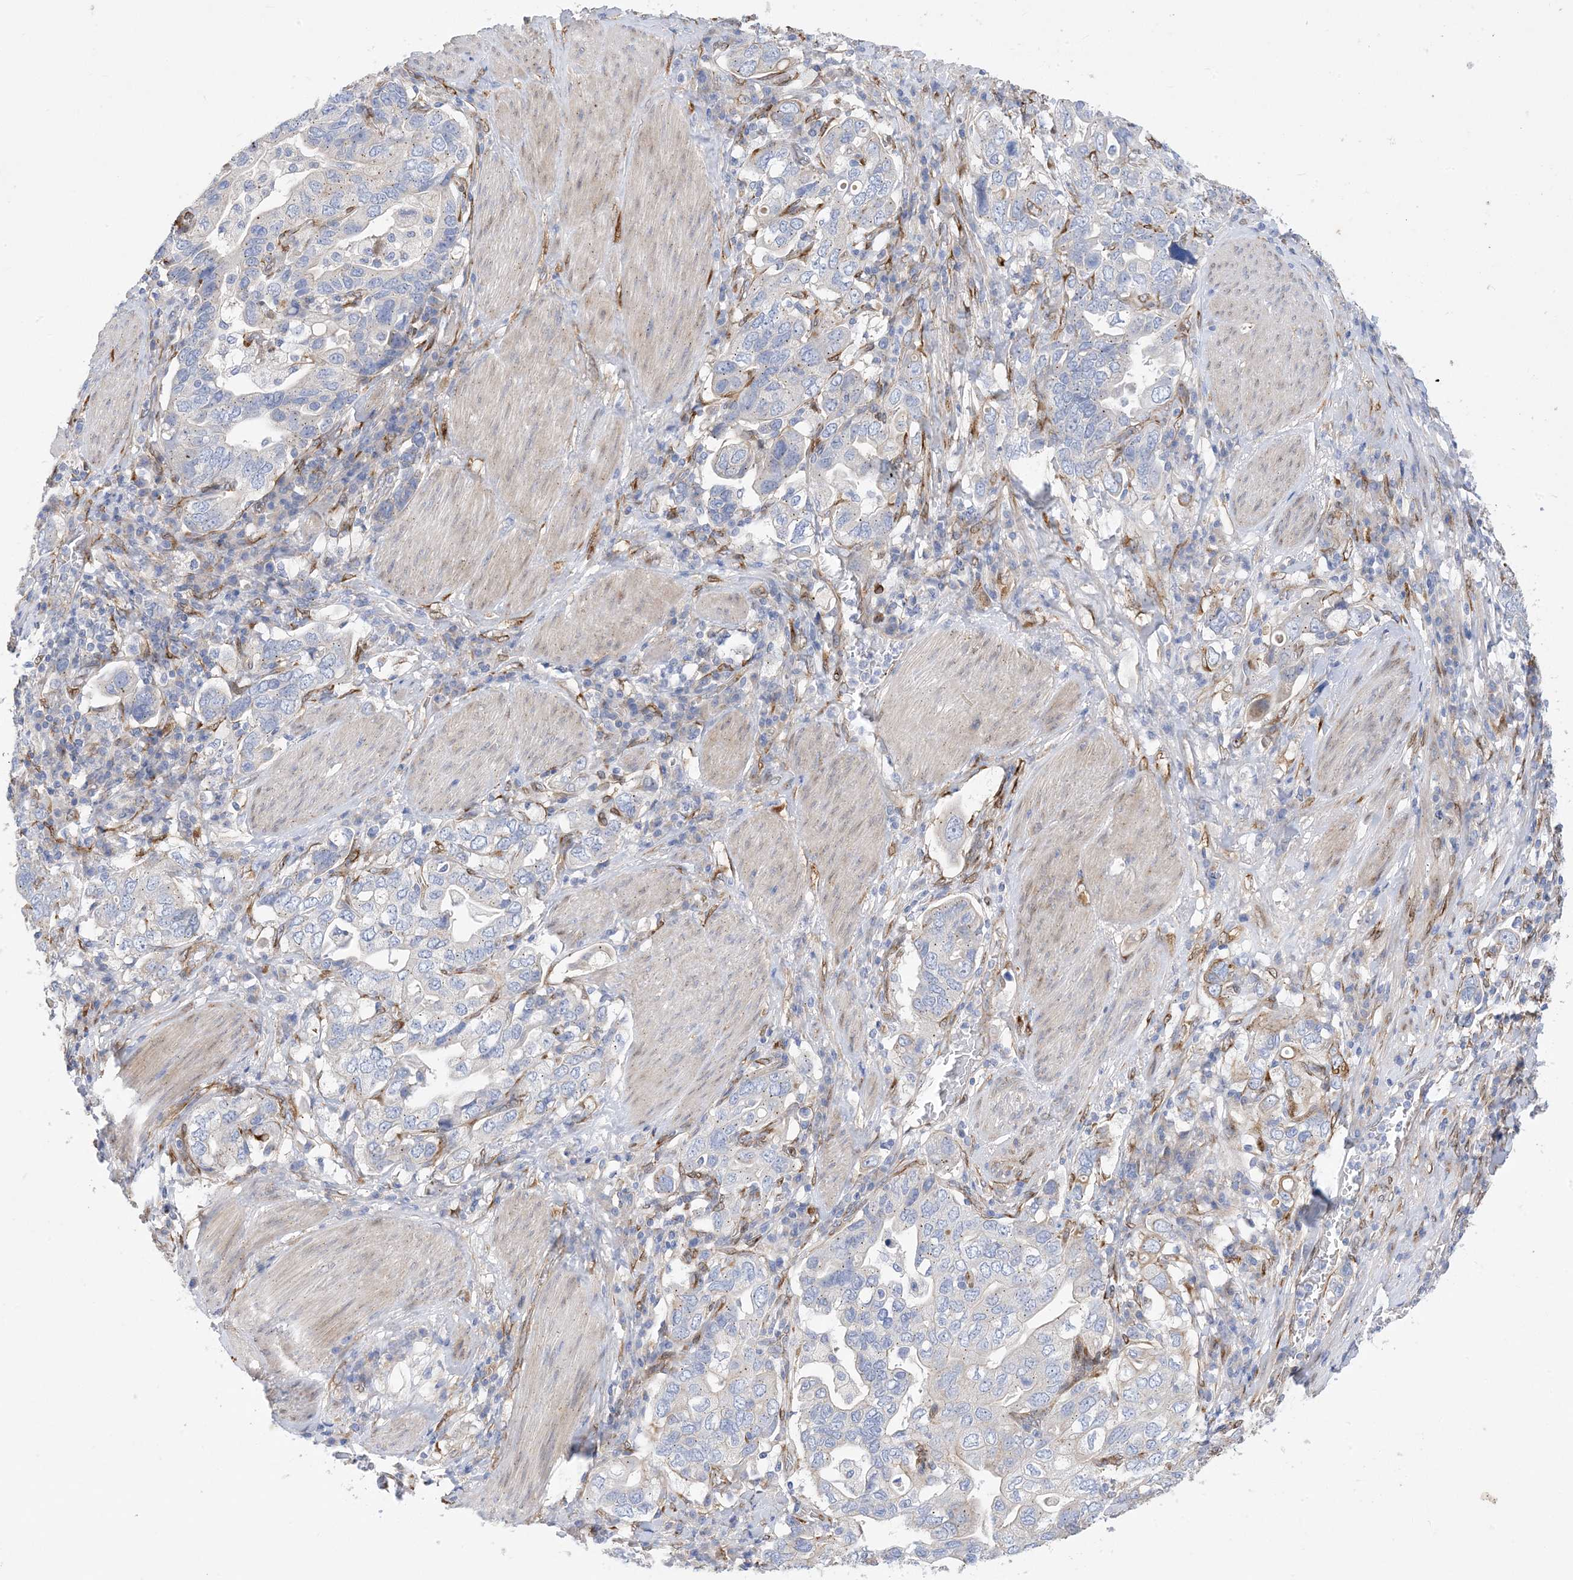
{"staining": {"intensity": "negative", "quantity": "none", "location": "none"}, "tissue": "stomach cancer", "cell_type": "Tumor cells", "image_type": "cancer", "snomed": [{"axis": "morphology", "description": "Adenocarcinoma, NOS"}, {"axis": "topography", "description": "Stomach, upper"}], "caption": "Tumor cells are negative for protein expression in human stomach cancer (adenocarcinoma).", "gene": "RBMS3", "patient": {"sex": "male", "age": 62}}